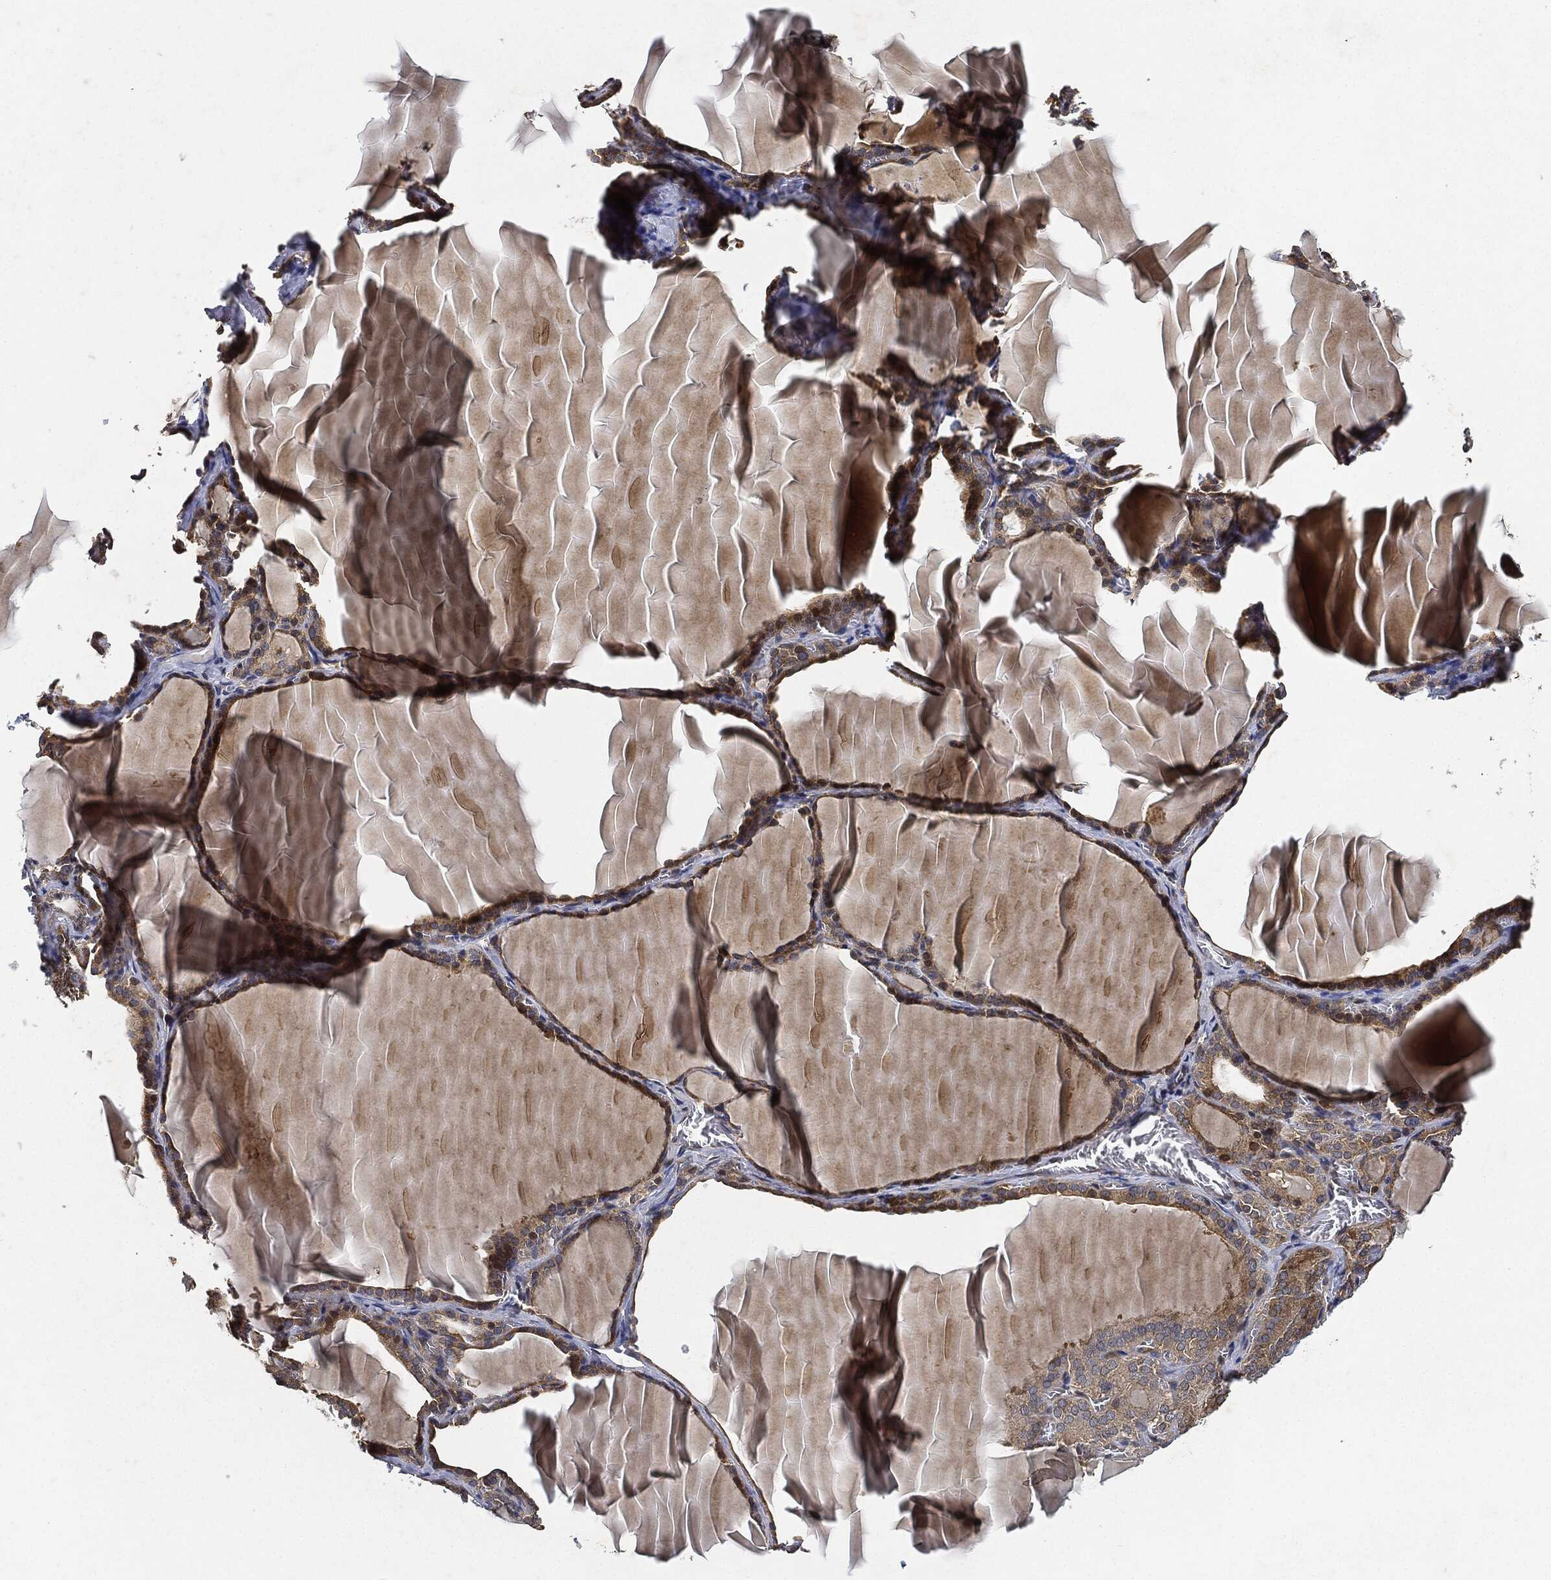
{"staining": {"intensity": "moderate", "quantity": ">75%", "location": "cytoplasmic/membranous"}, "tissue": "thyroid gland", "cell_type": "Glandular cells", "image_type": "normal", "snomed": [{"axis": "morphology", "description": "Normal tissue, NOS"}, {"axis": "morphology", "description": "Hyperplasia, NOS"}, {"axis": "topography", "description": "Thyroid gland"}], "caption": "Normal thyroid gland exhibits moderate cytoplasmic/membranous expression in about >75% of glandular cells, visualized by immunohistochemistry.", "gene": "MLST8", "patient": {"sex": "female", "age": 27}}